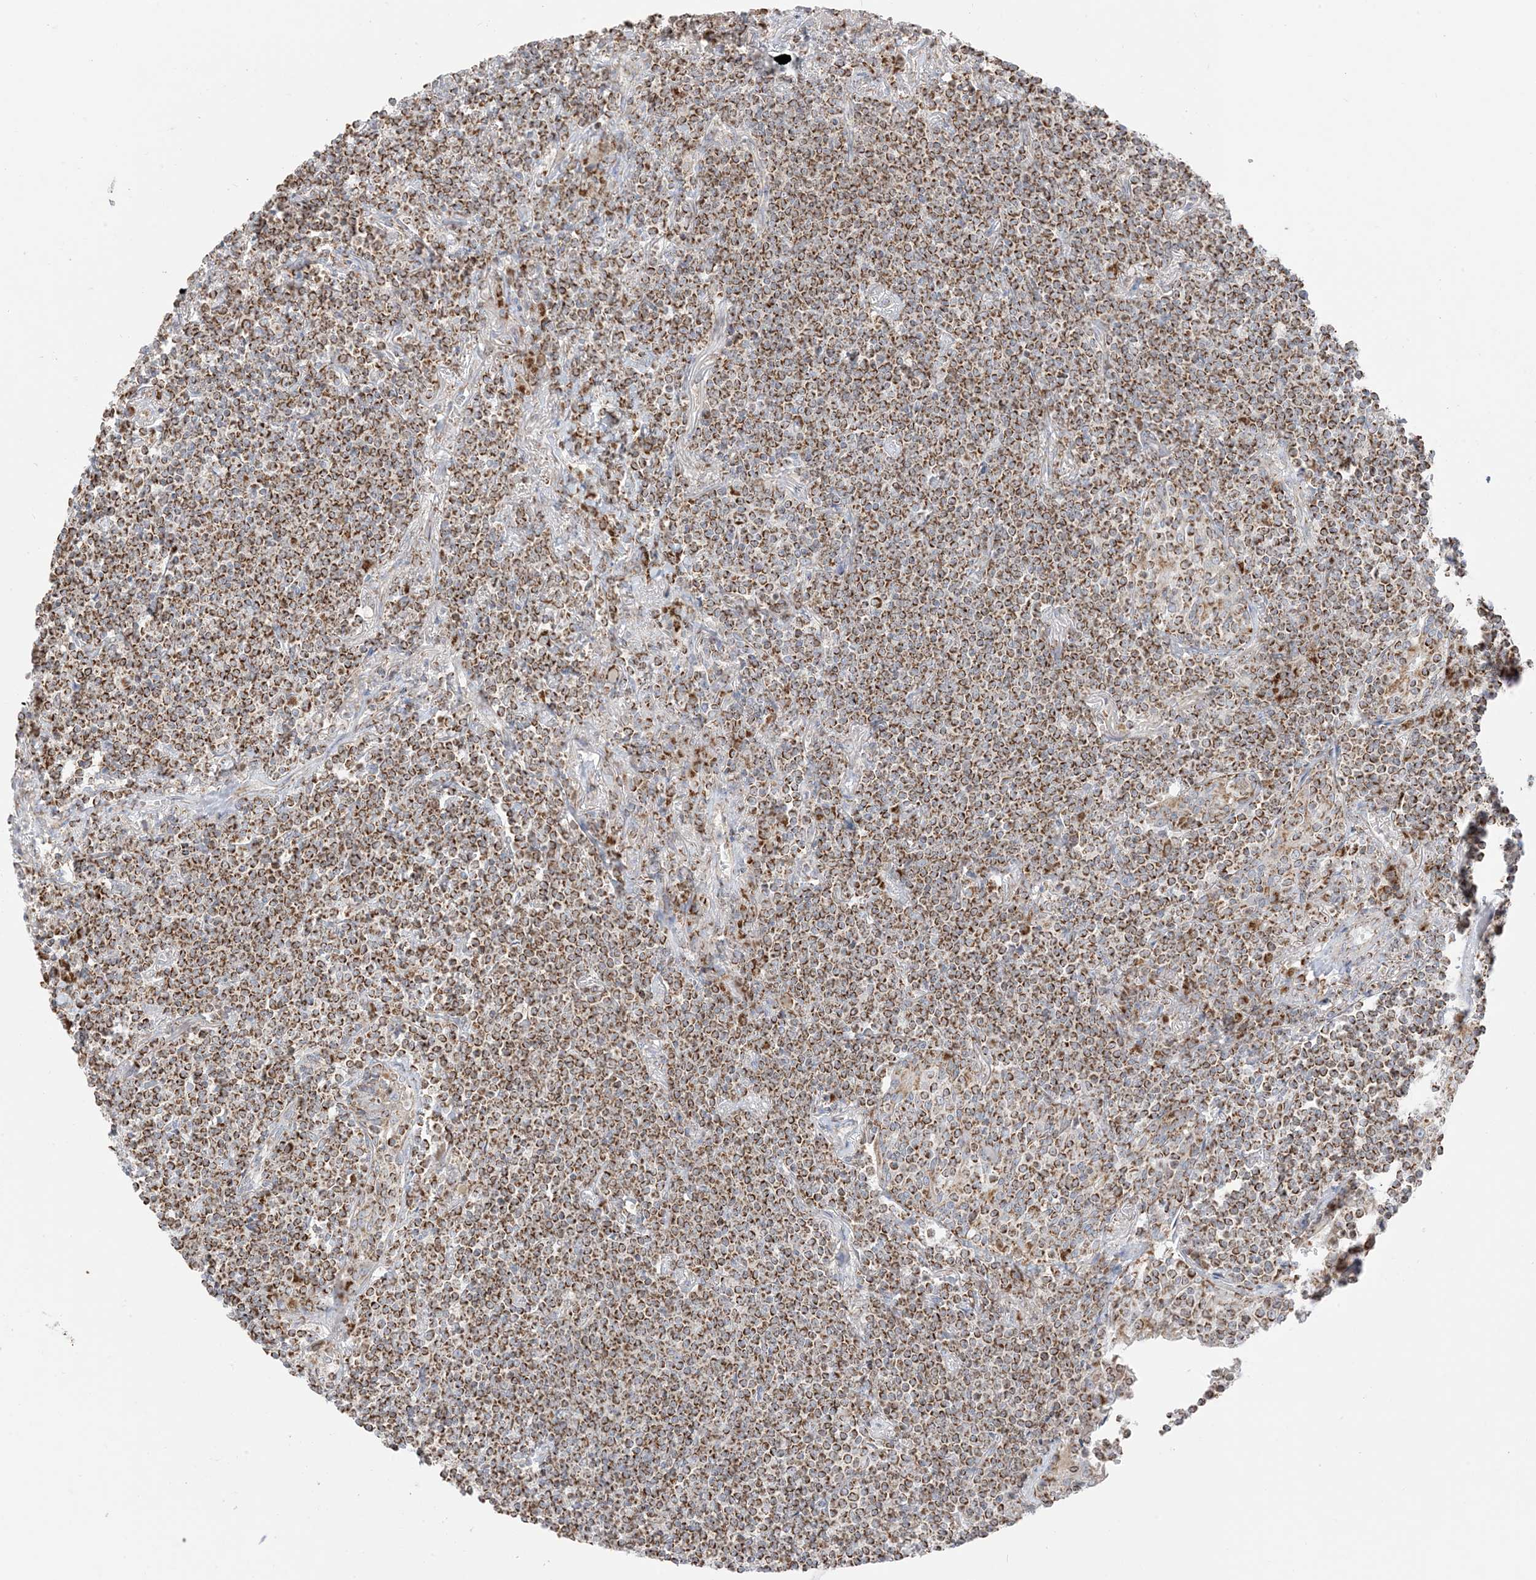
{"staining": {"intensity": "strong", "quantity": ">75%", "location": "cytoplasmic/membranous"}, "tissue": "lymphoma", "cell_type": "Tumor cells", "image_type": "cancer", "snomed": [{"axis": "morphology", "description": "Malignant lymphoma, non-Hodgkin's type, Low grade"}, {"axis": "topography", "description": "Lung"}], "caption": "This is a histology image of IHC staining of malignant lymphoma, non-Hodgkin's type (low-grade), which shows strong expression in the cytoplasmic/membranous of tumor cells.", "gene": "SLC25A12", "patient": {"sex": "female", "age": 71}}